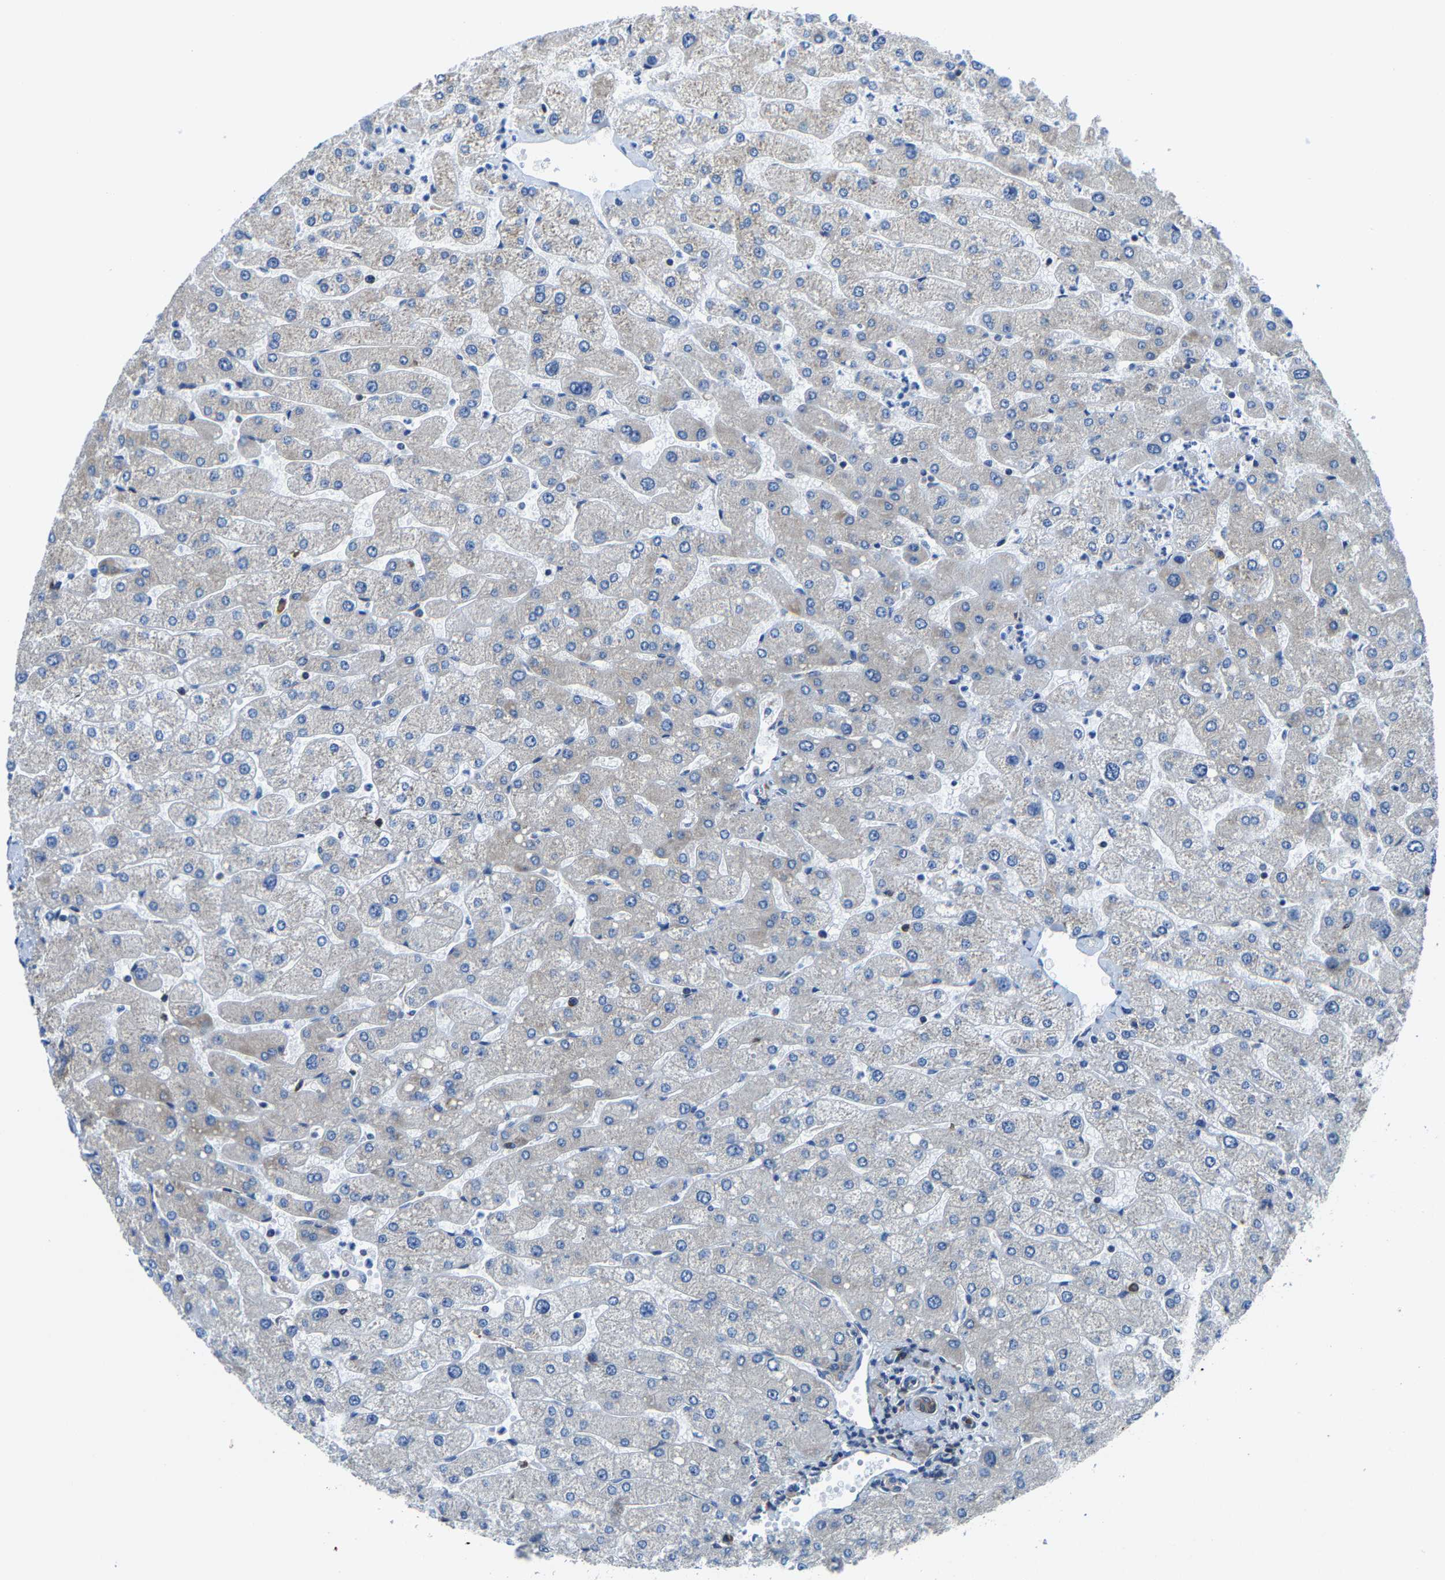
{"staining": {"intensity": "moderate", "quantity": ">75%", "location": "cytoplasmic/membranous"}, "tissue": "liver", "cell_type": "Cholangiocytes", "image_type": "normal", "snomed": [{"axis": "morphology", "description": "Normal tissue, NOS"}, {"axis": "topography", "description": "Liver"}], "caption": "Moderate cytoplasmic/membranous positivity for a protein is appreciated in approximately >75% of cholangiocytes of normal liver using IHC.", "gene": "G3BP2", "patient": {"sex": "male", "age": 55}}